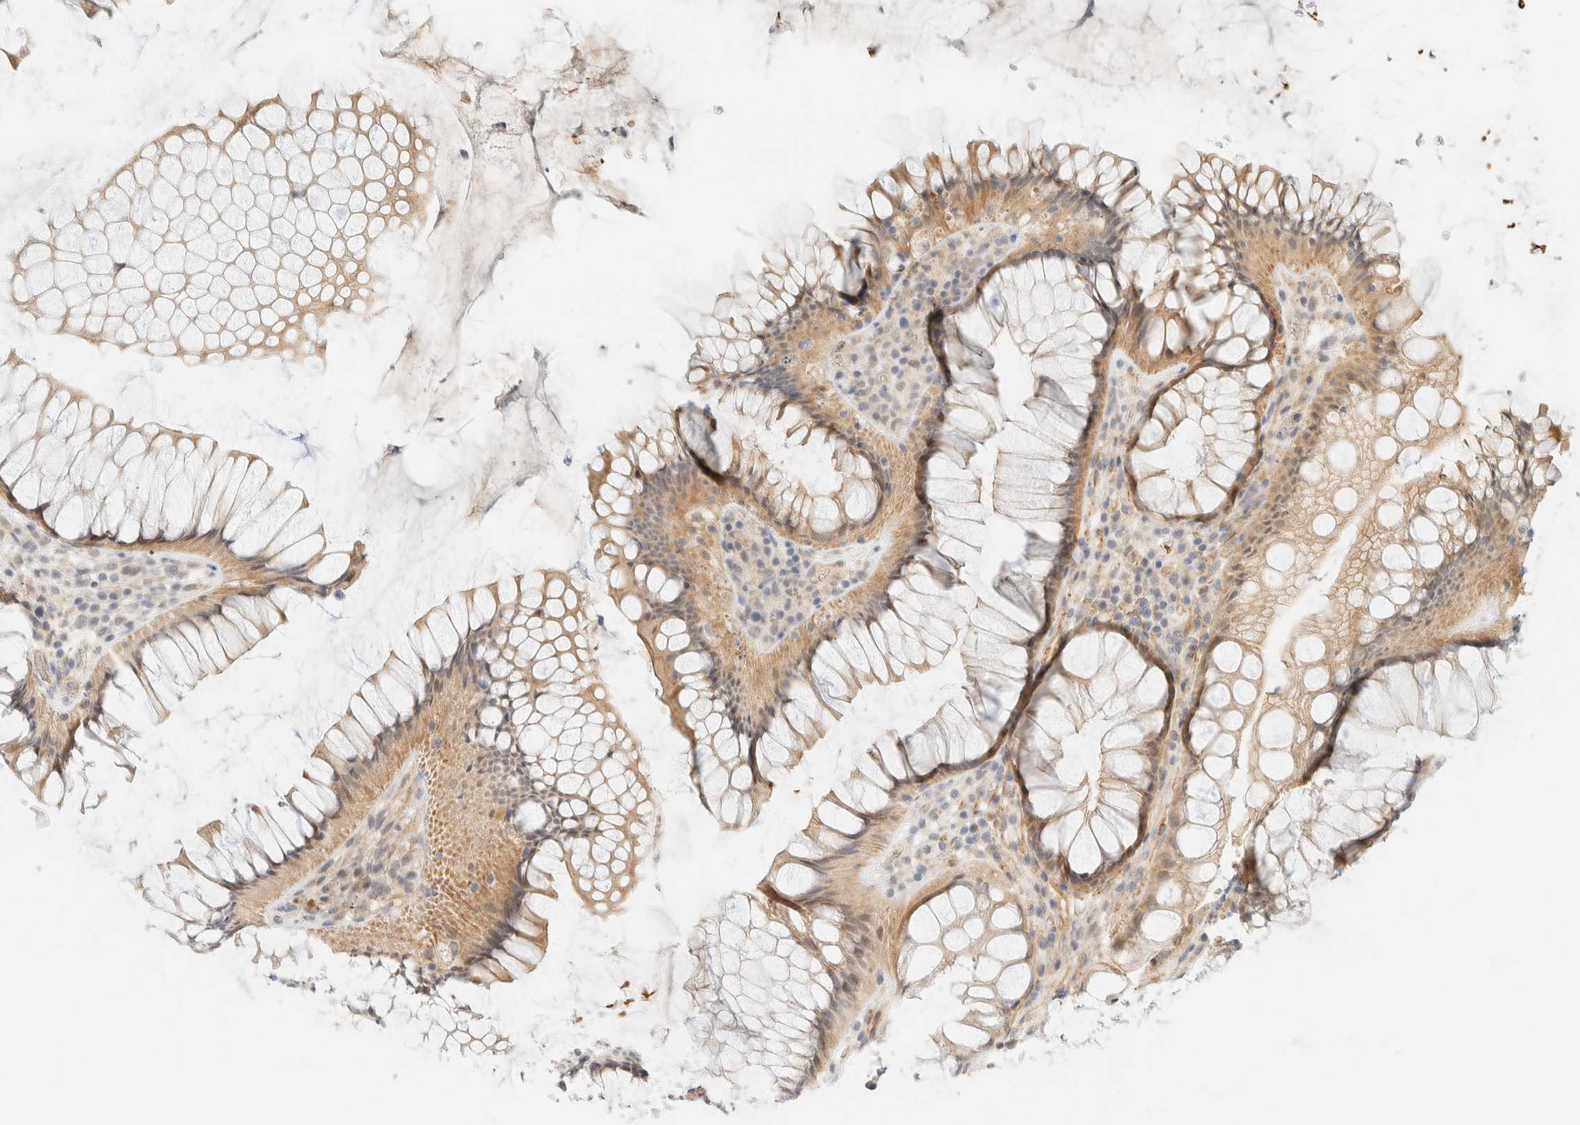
{"staining": {"intensity": "moderate", "quantity": ">75%", "location": "cytoplasmic/membranous"}, "tissue": "rectum", "cell_type": "Glandular cells", "image_type": "normal", "snomed": [{"axis": "morphology", "description": "Normal tissue, NOS"}, {"axis": "topography", "description": "Rectum"}], "caption": "Immunohistochemical staining of normal human rectum shows medium levels of moderate cytoplasmic/membranous expression in about >75% of glandular cells. The staining was performed using DAB, with brown indicating positive protein expression. Nuclei are stained blue with hematoxylin.", "gene": "TNK1", "patient": {"sex": "male", "age": 51}}